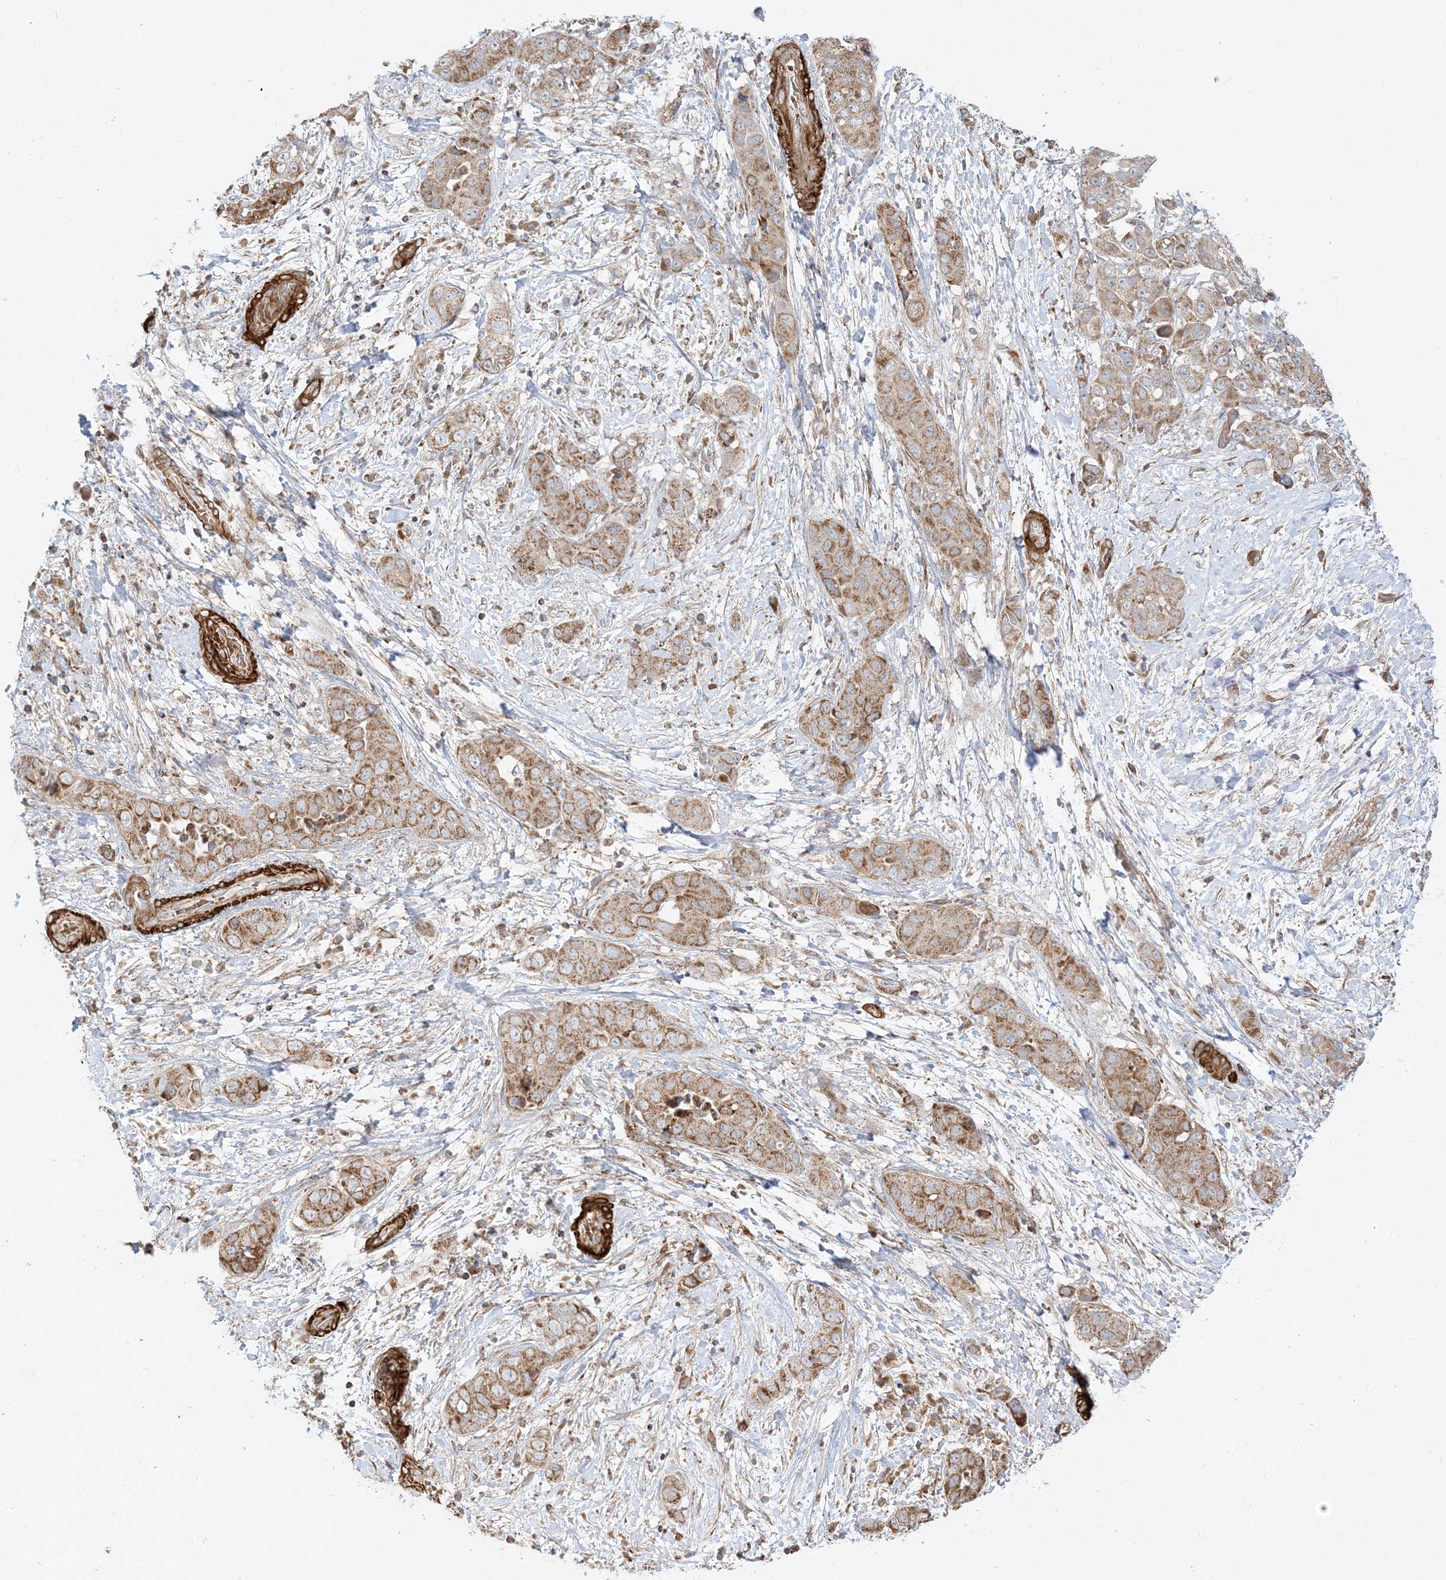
{"staining": {"intensity": "moderate", "quantity": ">75%", "location": "cytoplasmic/membranous"}, "tissue": "liver cancer", "cell_type": "Tumor cells", "image_type": "cancer", "snomed": [{"axis": "morphology", "description": "Cholangiocarcinoma"}, {"axis": "topography", "description": "Liver"}], "caption": "Tumor cells show medium levels of moderate cytoplasmic/membranous expression in approximately >75% of cells in cholangiocarcinoma (liver).", "gene": "AARS2", "patient": {"sex": "female", "age": 52}}